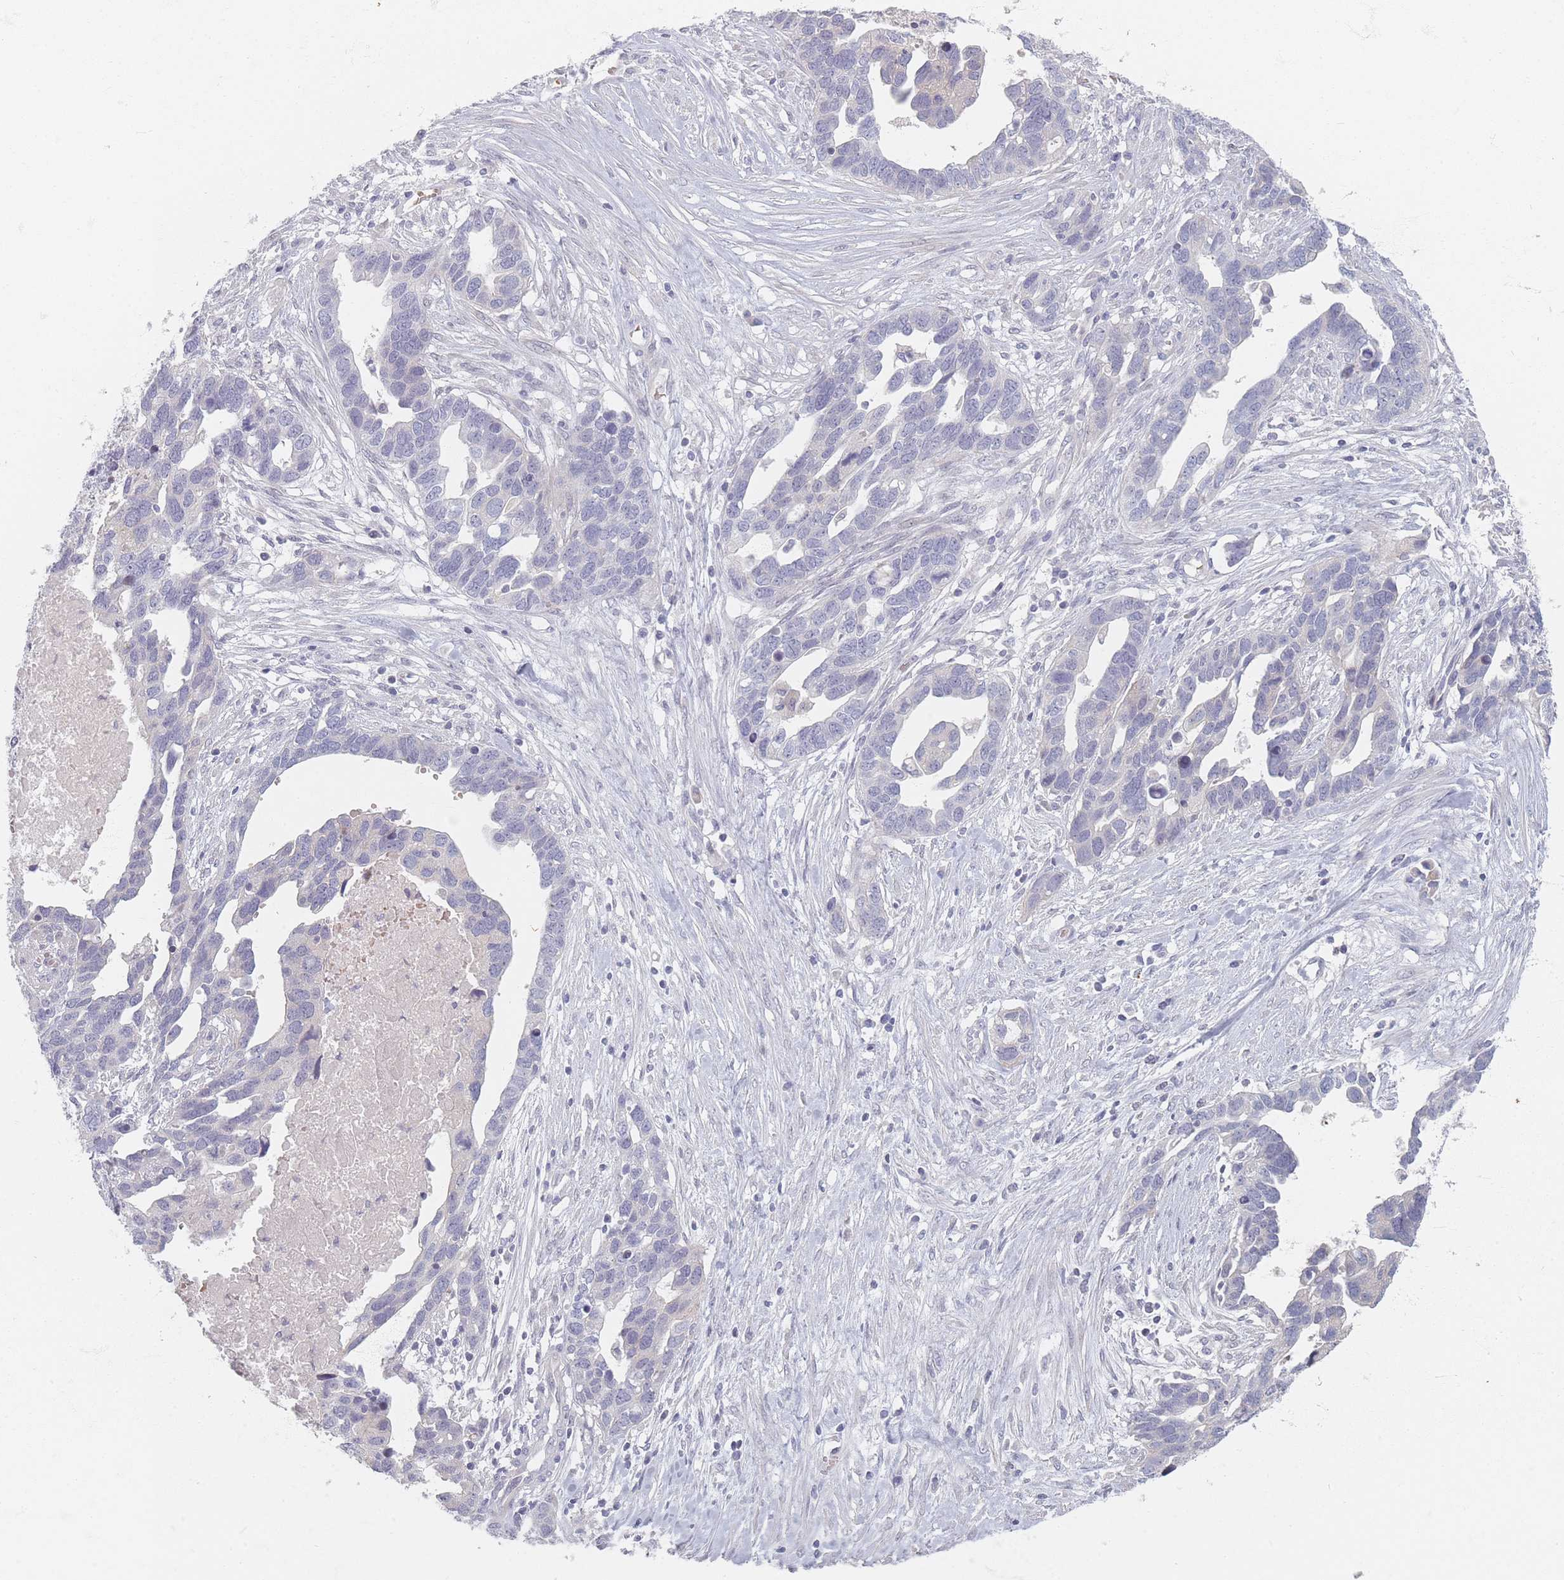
{"staining": {"intensity": "negative", "quantity": "none", "location": "none"}, "tissue": "ovarian cancer", "cell_type": "Tumor cells", "image_type": "cancer", "snomed": [{"axis": "morphology", "description": "Cystadenocarcinoma, serous, NOS"}, {"axis": "topography", "description": "Ovary"}], "caption": "This is a image of immunohistochemistry (IHC) staining of serous cystadenocarcinoma (ovarian), which shows no positivity in tumor cells. The staining is performed using DAB brown chromogen with nuclei counter-stained in using hematoxylin.", "gene": "TMOD1", "patient": {"sex": "female", "age": 54}}